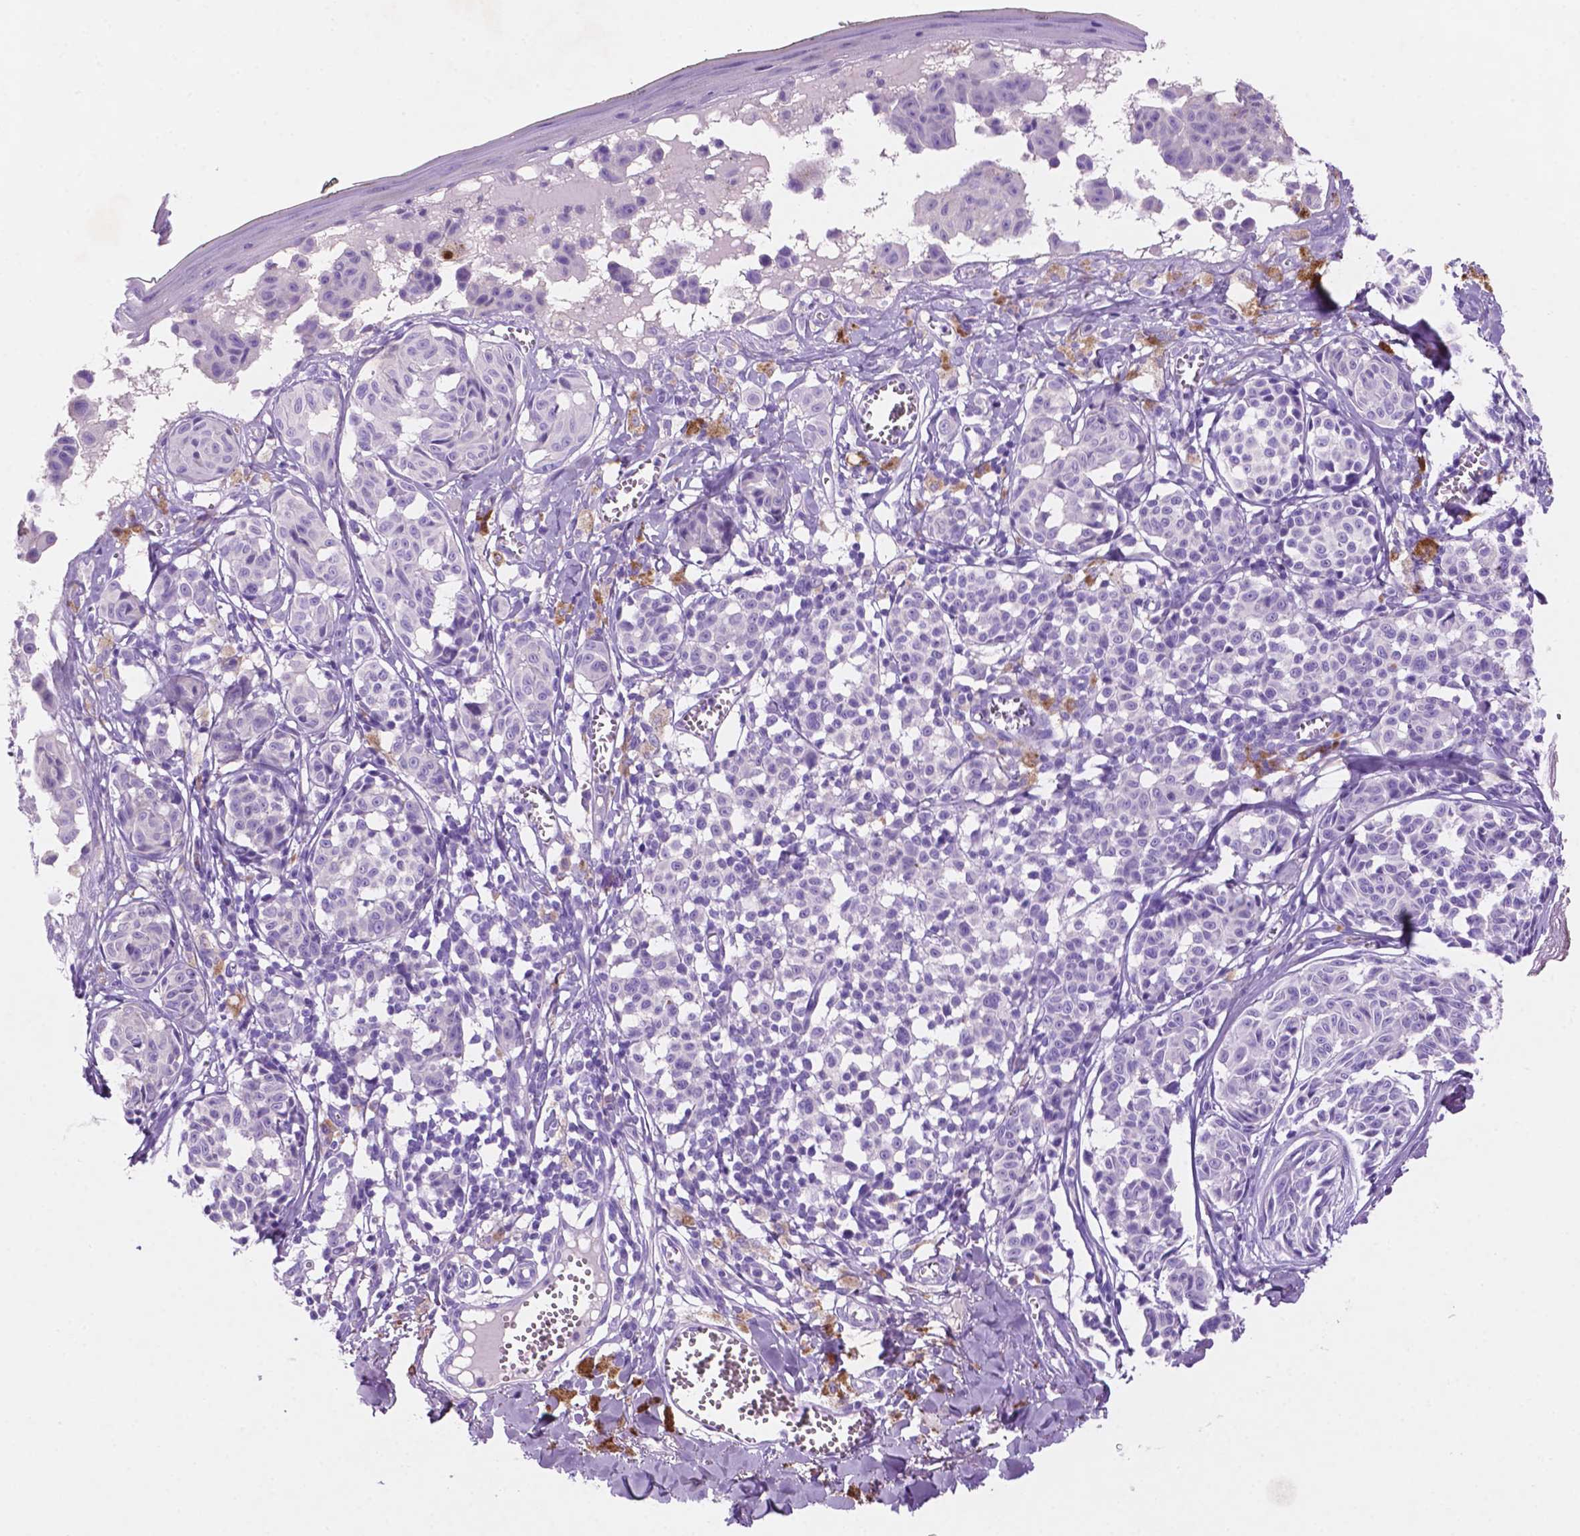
{"staining": {"intensity": "negative", "quantity": "none", "location": "none"}, "tissue": "melanoma", "cell_type": "Tumor cells", "image_type": "cancer", "snomed": [{"axis": "morphology", "description": "Malignant melanoma, NOS"}, {"axis": "topography", "description": "Skin"}], "caption": "DAB immunohistochemical staining of human melanoma displays no significant positivity in tumor cells.", "gene": "POU4F1", "patient": {"sex": "female", "age": 43}}